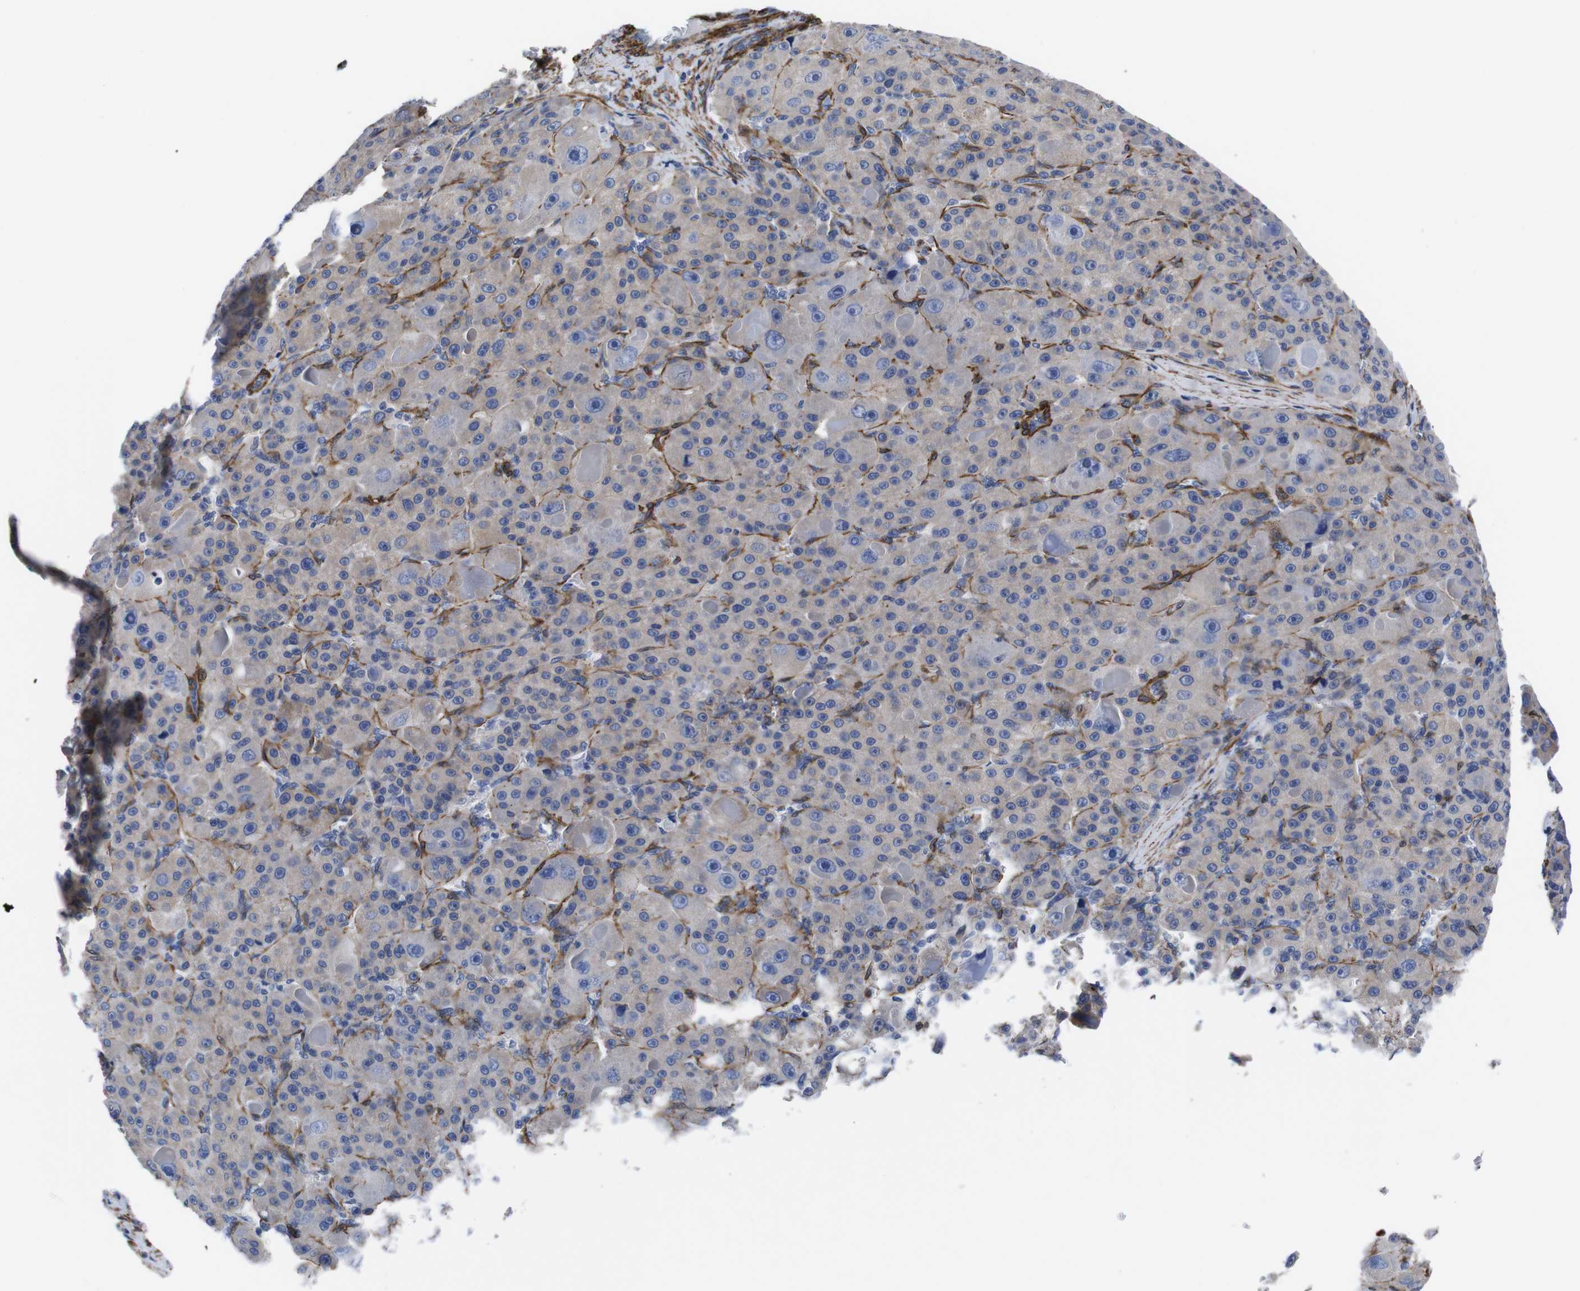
{"staining": {"intensity": "weak", "quantity": ">75%", "location": "cytoplasmic/membranous"}, "tissue": "liver cancer", "cell_type": "Tumor cells", "image_type": "cancer", "snomed": [{"axis": "morphology", "description": "Carcinoma, Hepatocellular, NOS"}, {"axis": "topography", "description": "Liver"}], "caption": "A histopathology image showing weak cytoplasmic/membranous expression in about >75% of tumor cells in liver cancer (hepatocellular carcinoma), as visualized by brown immunohistochemical staining.", "gene": "WNT10A", "patient": {"sex": "male", "age": 76}}